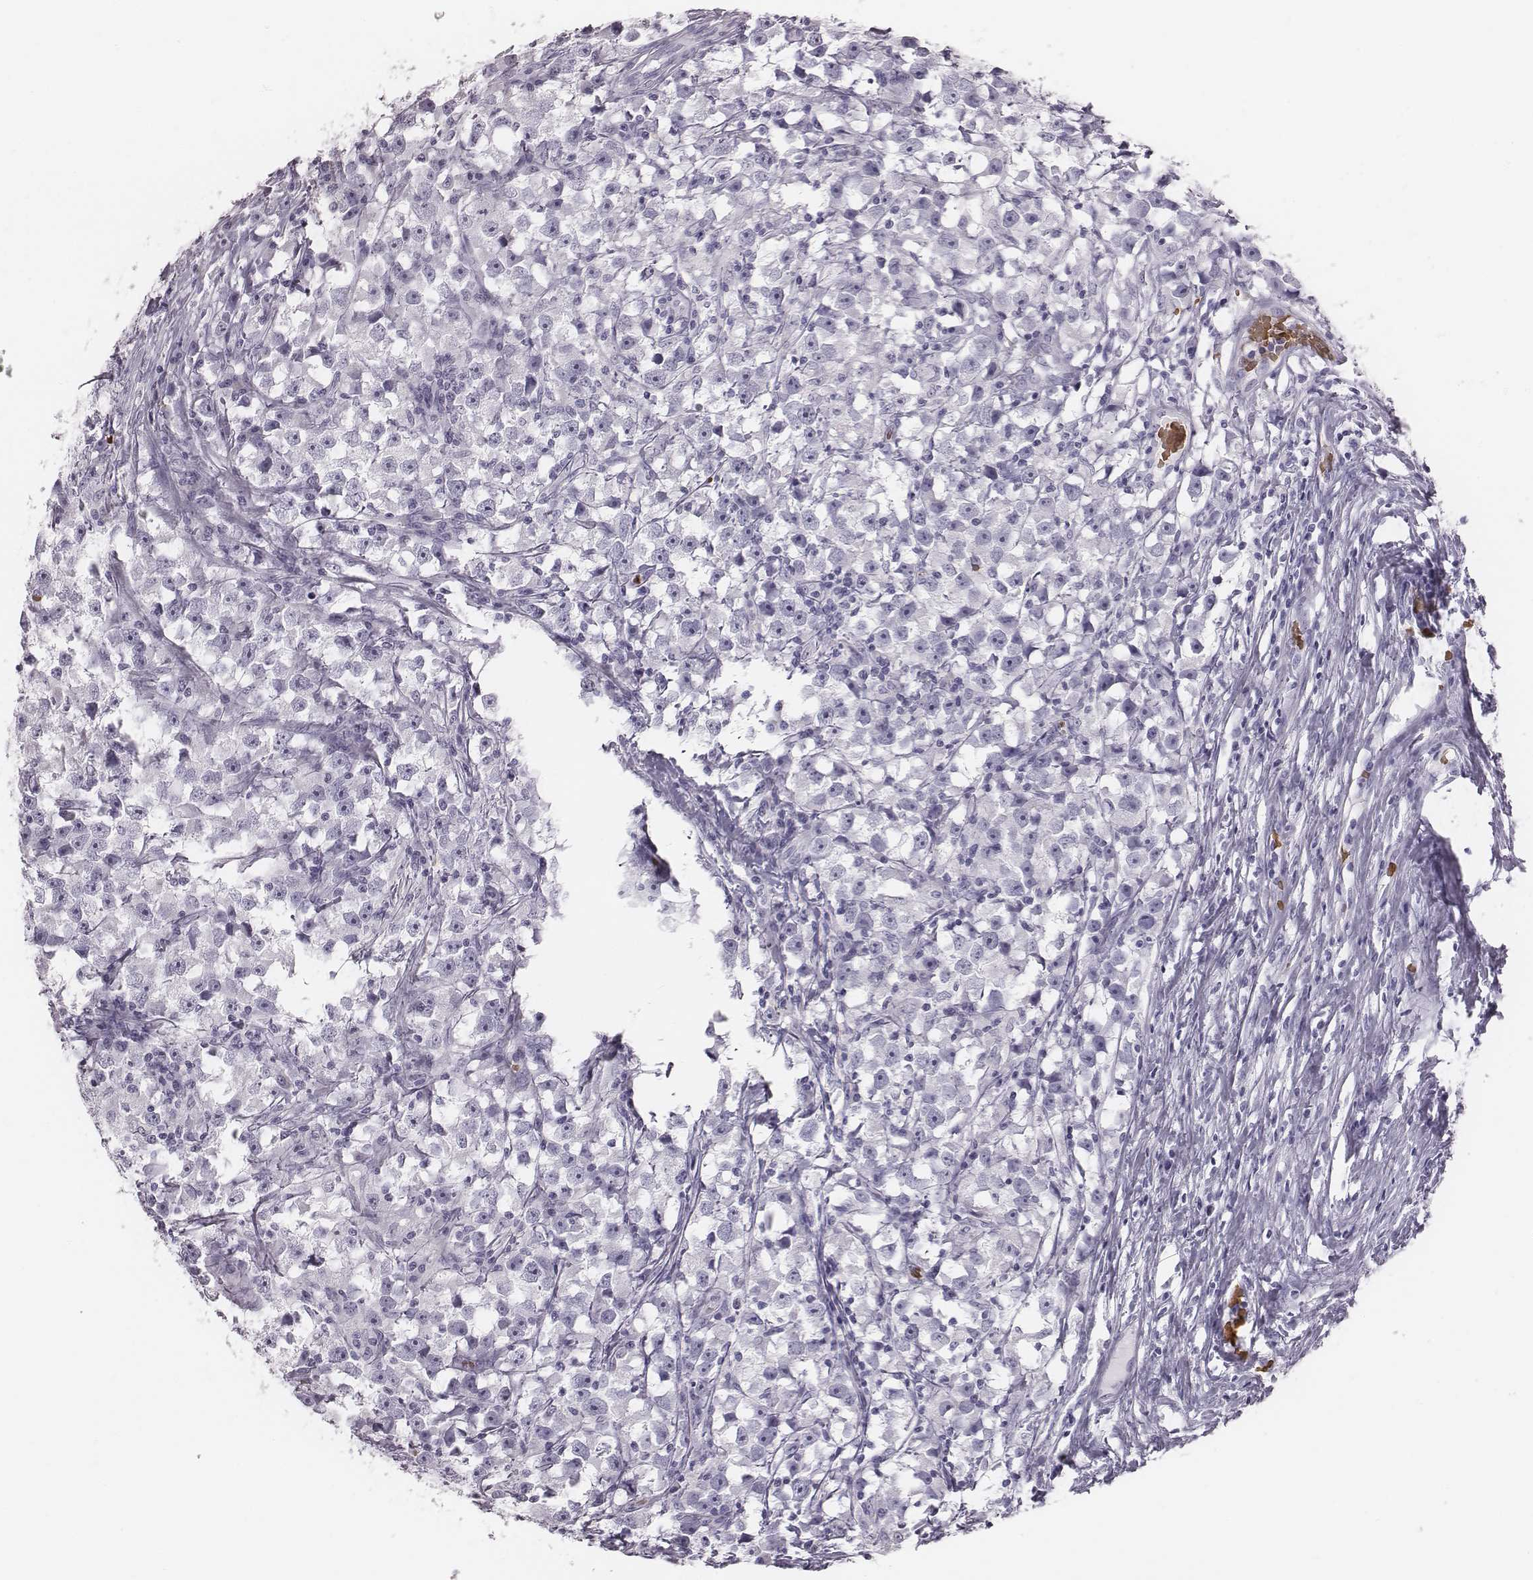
{"staining": {"intensity": "negative", "quantity": "none", "location": "none"}, "tissue": "testis cancer", "cell_type": "Tumor cells", "image_type": "cancer", "snomed": [{"axis": "morphology", "description": "Seminoma, NOS"}, {"axis": "topography", "description": "Testis"}], "caption": "IHC of human seminoma (testis) displays no staining in tumor cells. Nuclei are stained in blue.", "gene": "HBZ", "patient": {"sex": "male", "age": 33}}